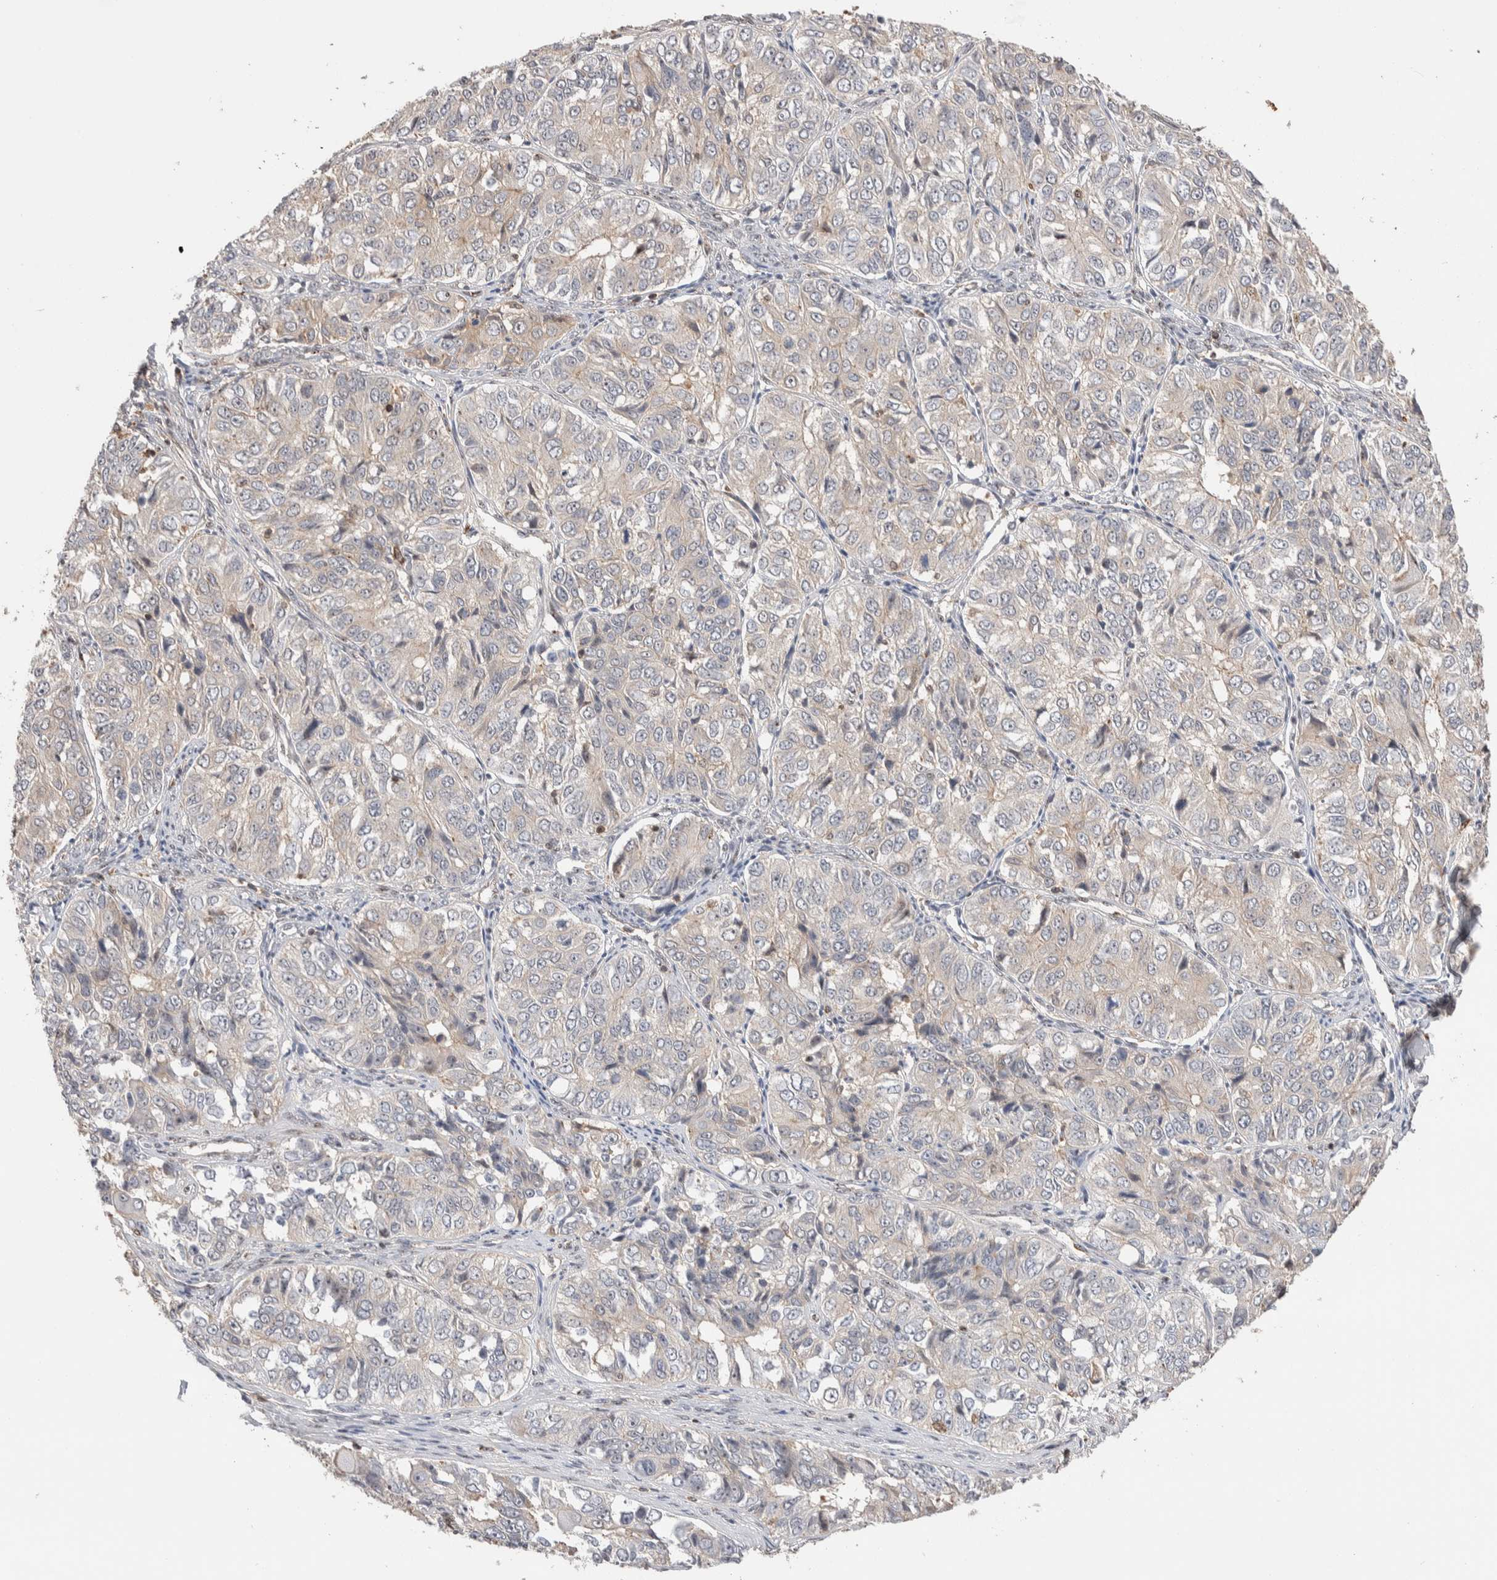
{"staining": {"intensity": "weak", "quantity": "<25%", "location": "cytoplasmic/membranous"}, "tissue": "ovarian cancer", "cell_type": "Tumor cells", "image_type": "cancer", "snomed": [{"axis": "morphology", "description": "Carcinoma, endometroid"}, {"axis": "topography", "description": "Ovary"}], "caption": "Tumor cells show no significant staining in ovarian cancer.", "gene": "ZNF704", "patient": {"sex": "female", "age": 51}}